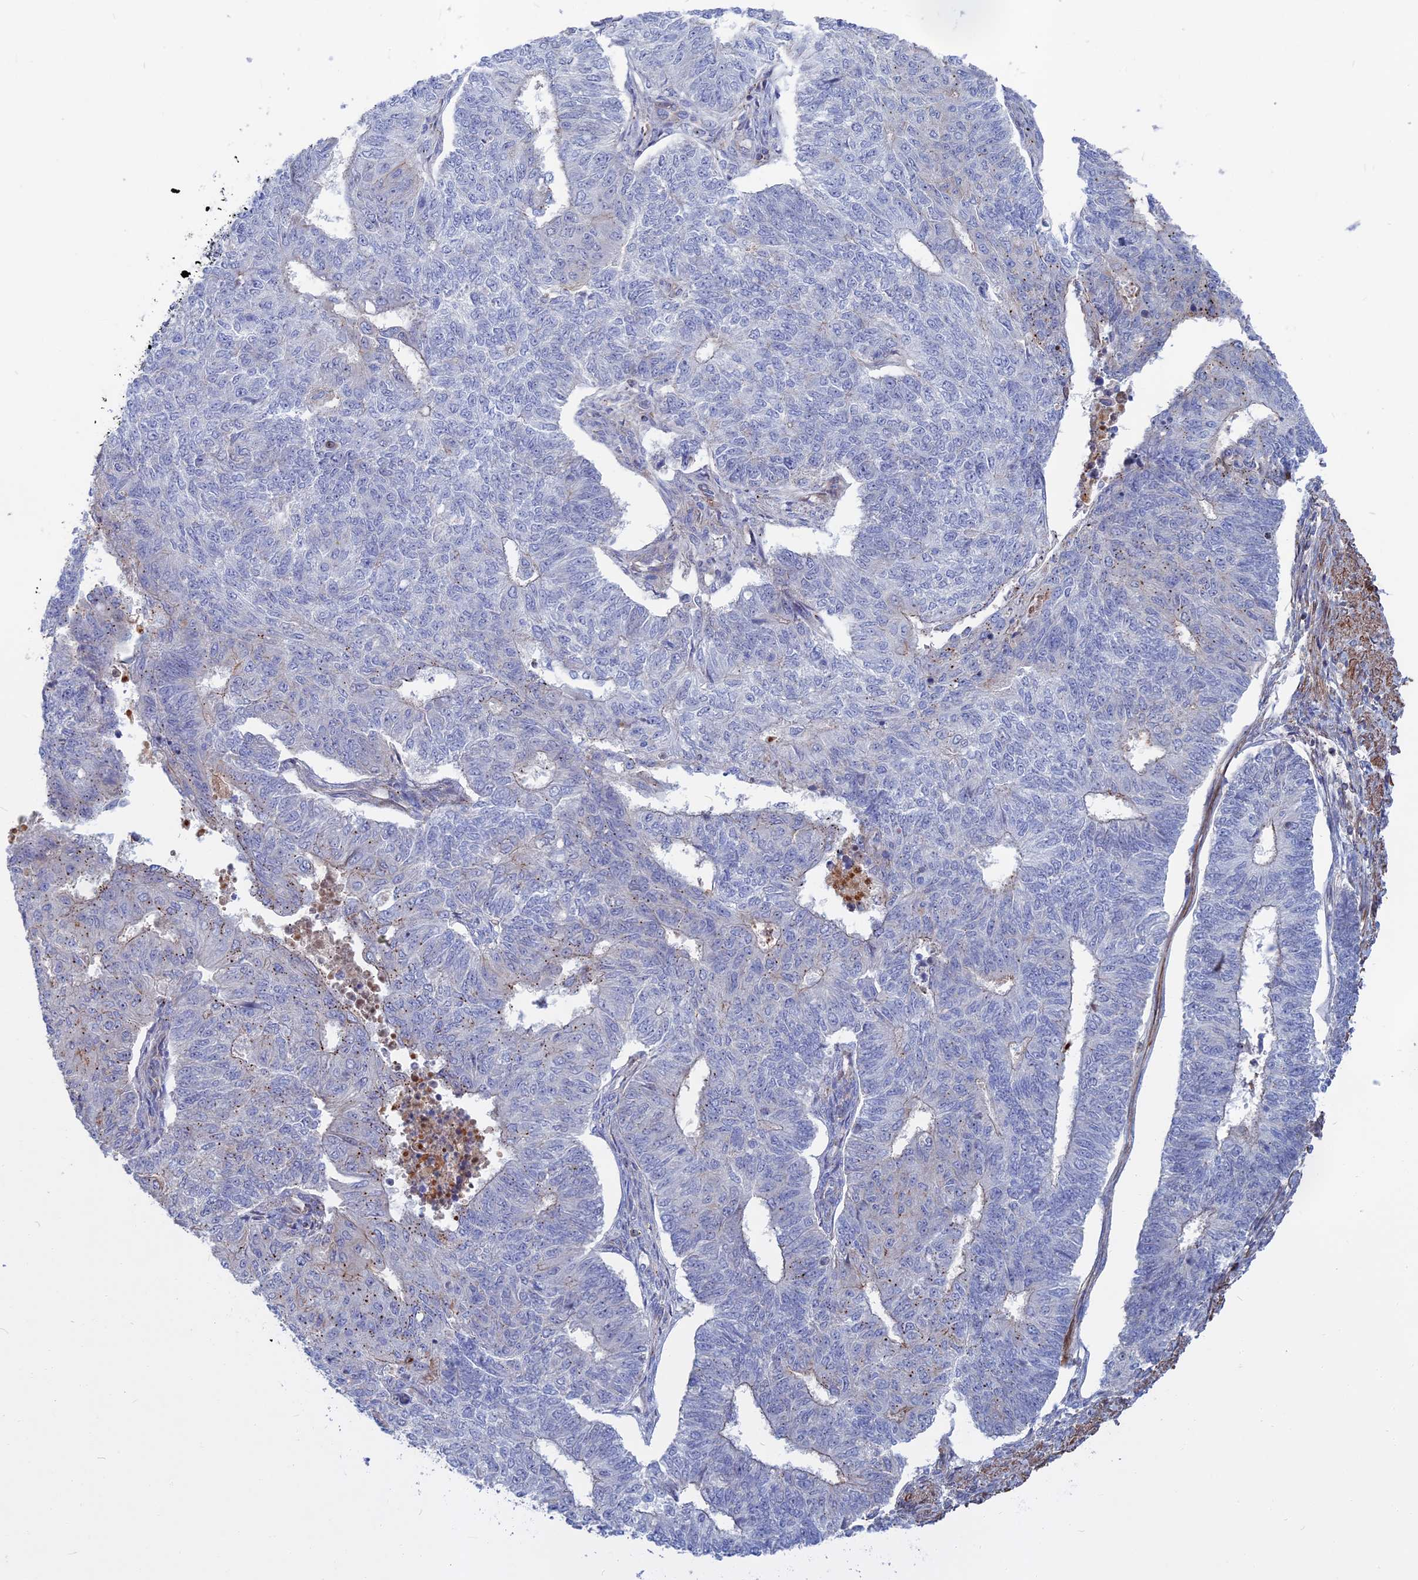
{"staining": {"intensity": "negative", "quantity": "none", "location": "none"}, "tissue": "endometrial cancer", "cell_type": "Tumor cells", "image_type": "cancer", "snomed": [{"axis": "morphology", "description": "Adenocarcinoma, NOS"}, {"axis": "topography", "description": "Endometrium"}], "caption": "IHC photomicrograph of human endometrial cancer (adenocarcinoma) stained for a protein (brown), which exhibits no staining in tumor cells.", "gene": "LYPD5", "patient": {"sex": "female", "age": 32}}